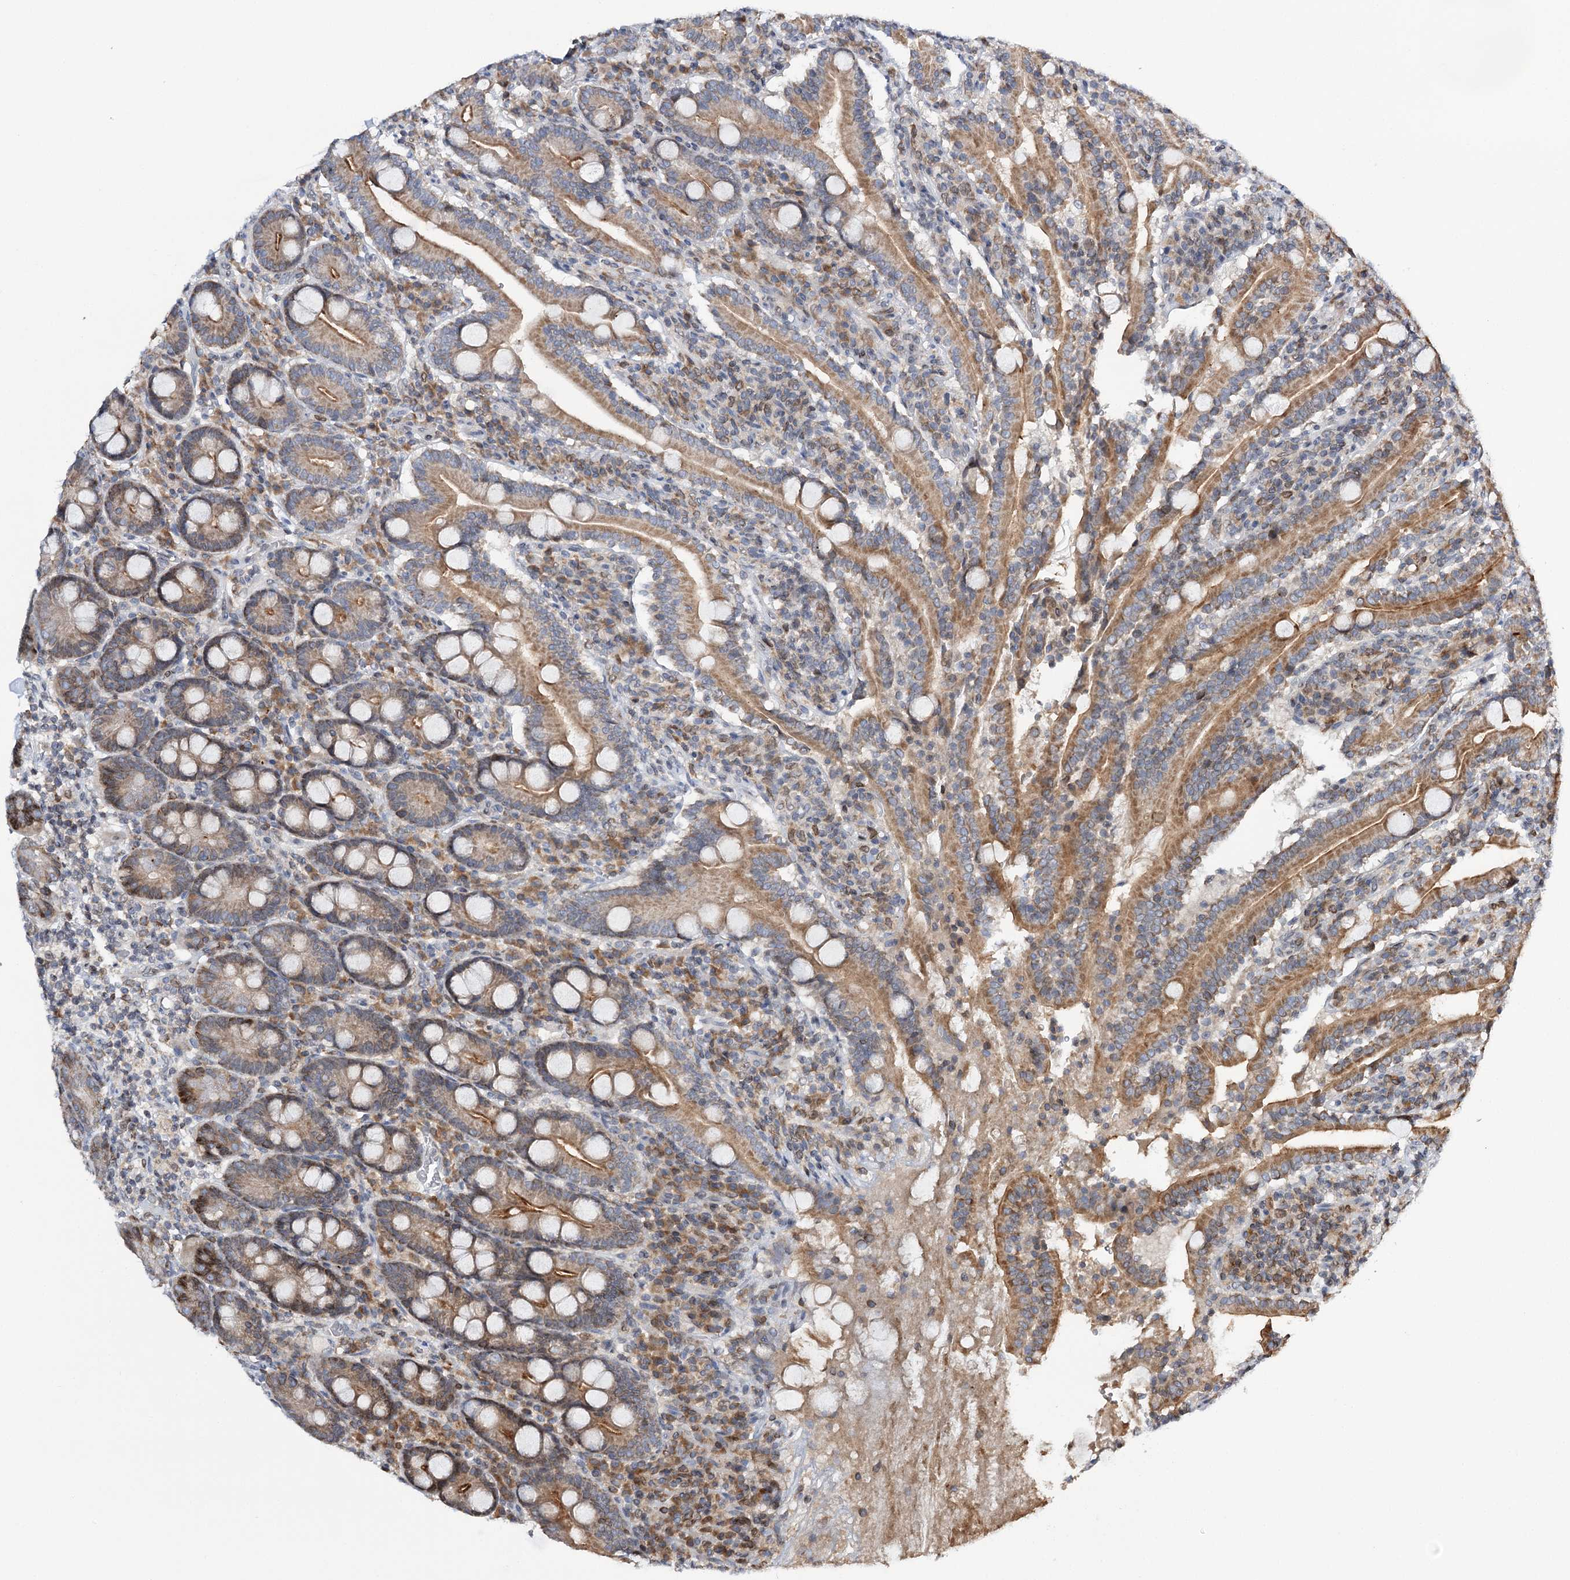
{"staining": {"intensity": "moderate", "quantity": ">75%", "location": "cytoplasmic/membranous"}, "tissue": "duodenum", "cell_type": "Glandular cells", "image_type": "normal", "snomed": [{"axis": "morphology", "description": "Normal tissue, NOS"}, {"axis": "topography", "description": "Duodenum"}], "caption": "Protein expression analysis of unremarkable duodenum reveals moderate cytoplasmic/membranous positivity in about >75% of glandular cells.", "gene": "CFAP46", "patient": {"sex": "male", "age": 35}}